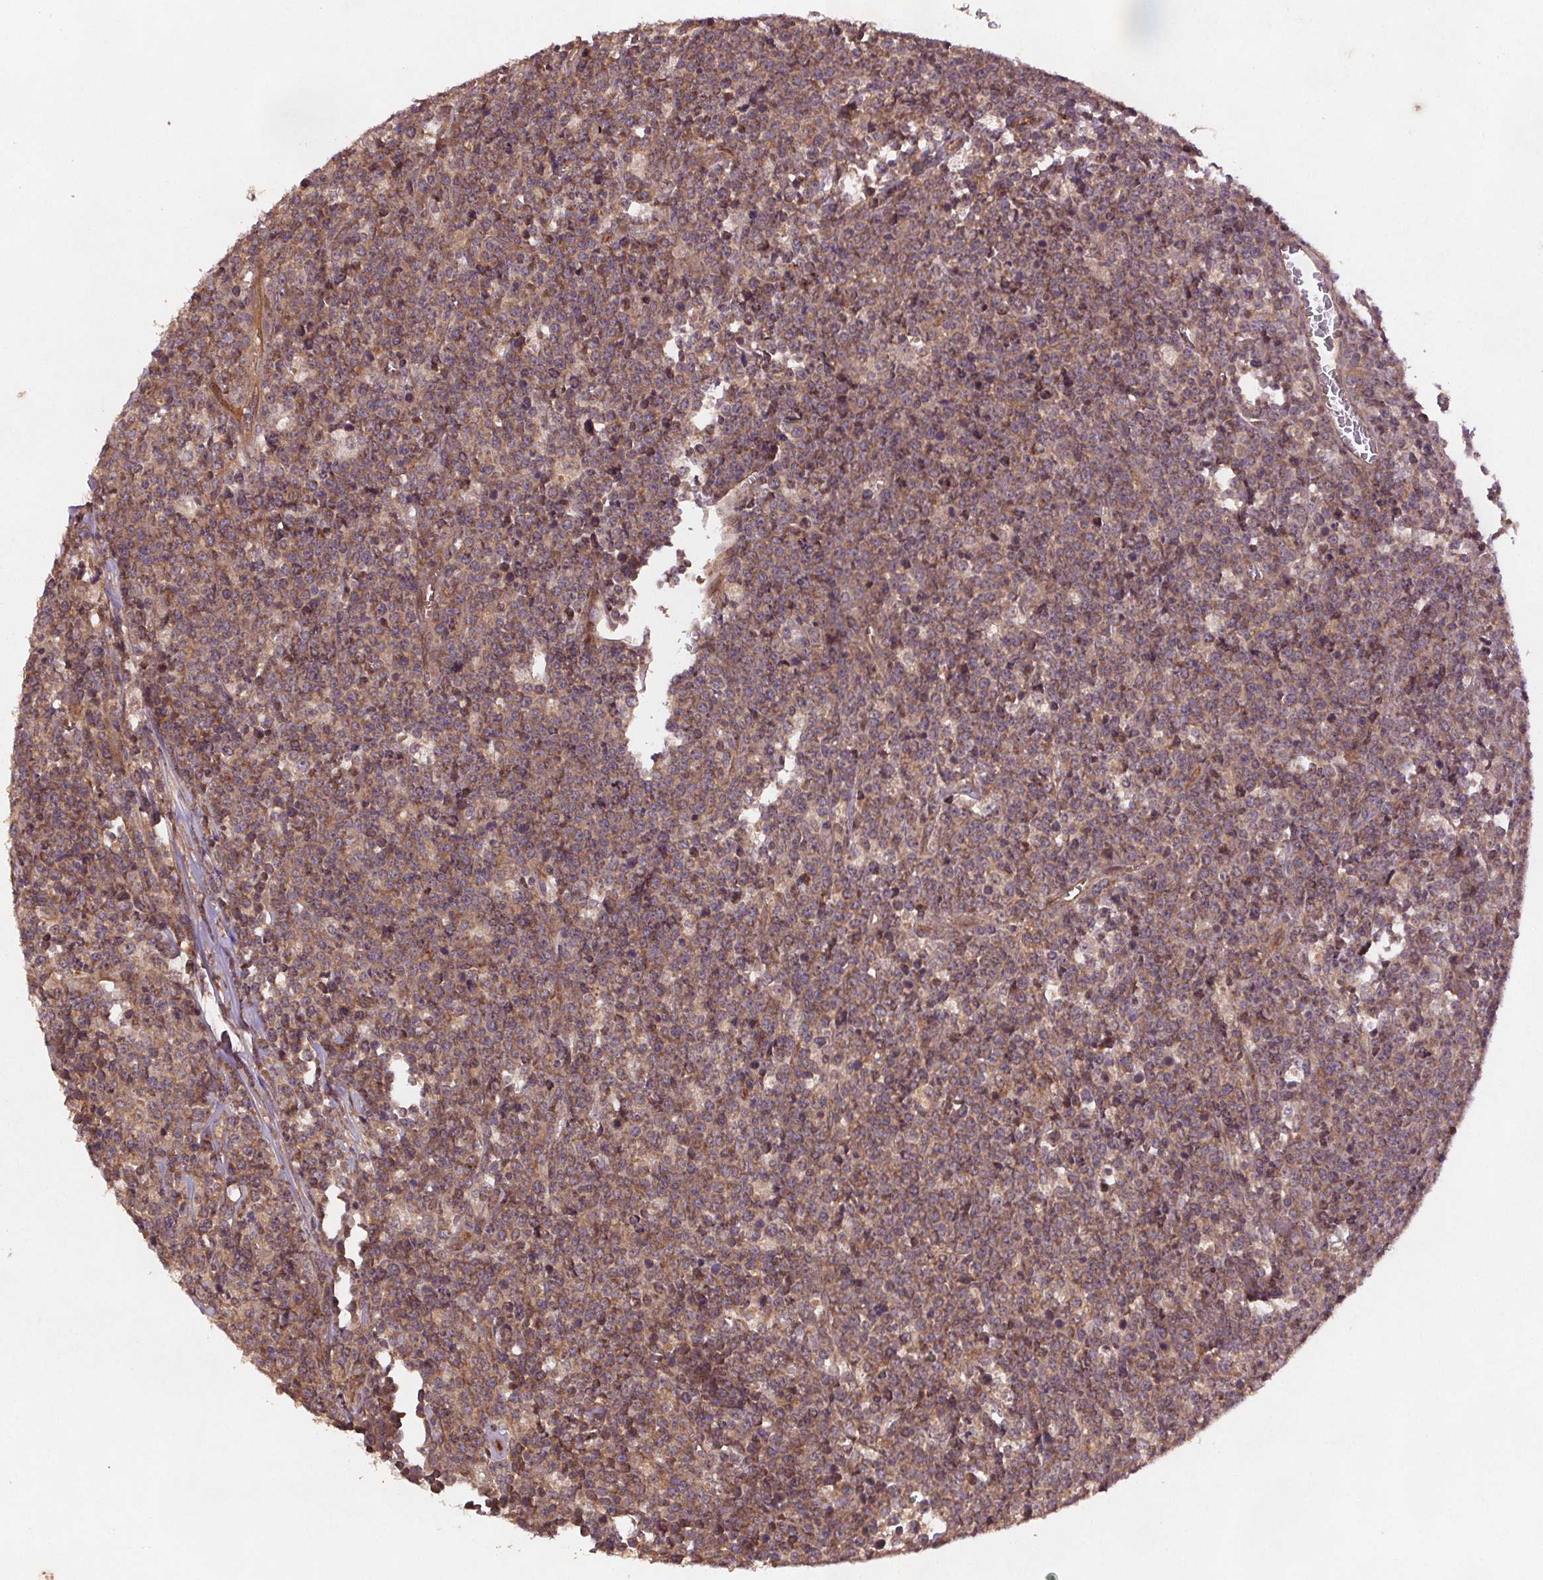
{"staining": {"intensity": "moderate", "quantity": ">75%", "location": "cytoplasmic/membranous"}, "tissue": "lymphoma", "cell_type": "Tumor cells", "image_type": "cancer", "snomed": [{"axis": "morphology", "description": "Malignant lymphoma, non-Hodgkin's type, High grade"}, {"axis": "topography", "description": "Small intestine"}], "caption": "Brown immunohistochemical staining in malignant lymphoma, non-Hodgkin's type (high-grade) demonstrates moderate cytoplasmic/membranous expression in approximately >75% of tumor cells.", "gene": "SEC14L2", "patient": {"sex": "female", "age": 56}}